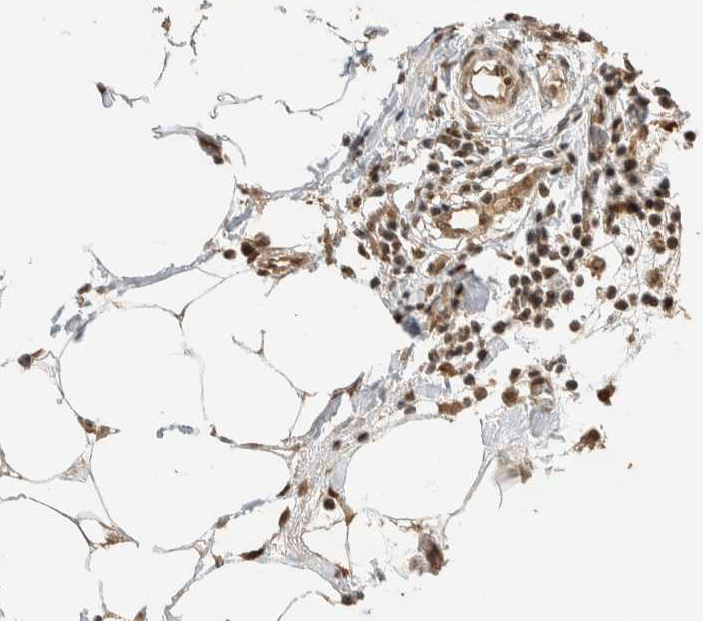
{"staining": {"intensity": "strong", "quantity": ">75%", "location": "nuclear"}, "tissue": "adipose tissue", "cell_type": "Adipocytes", "image_type": "normal", "snomed": [{"axis": "morphology", "description": "Normal tissue, NOS"}, {"axis": "morphology", "description": "Adenocarcinoma, NOS"}, {"axis": "topography", "description": "Colon"}, {"axis": "topography", "description": "Peripheral nerve tissue"}], "caption": "High-magnification brightfield microscopy of benign adipose tissue stained with DAB (3,3'-diaminobenzidine) (brown) and counterstained with hematoxylin (blue). adipocytes exhibit strong nuclear expression is identified in about>75% of cells.", "gene": "ZBTB2", "patient": {"sex": "male", "age": 14}}